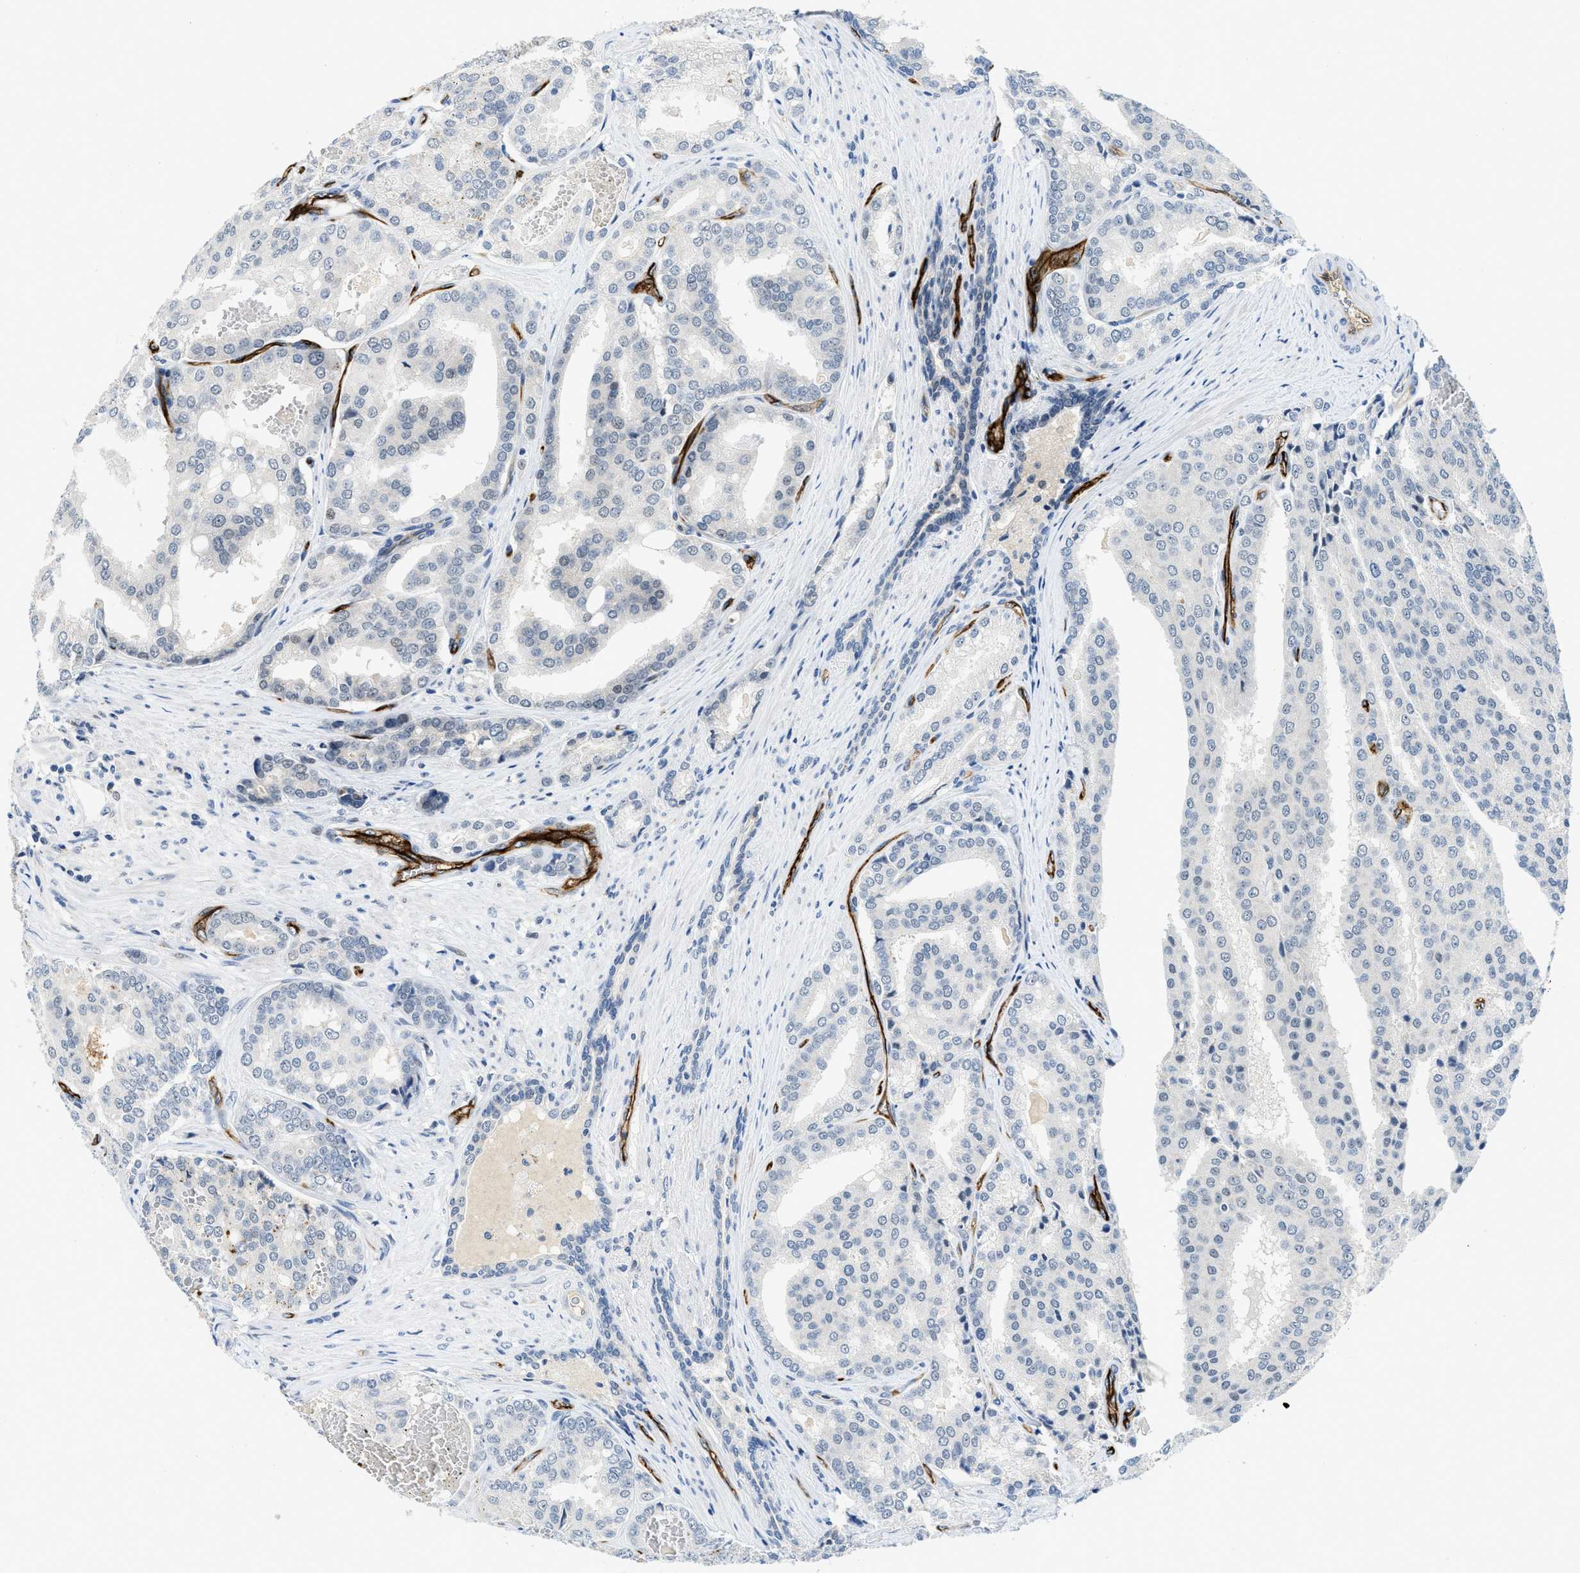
{"staining": {"intensity": "negative", "quantity": "none", "location": "none"}, "tissue": "prostate cancer", "cell_type": "Tumor cells", "image_type": "cancer", "snomed": [{"axis": "morphology", "description": "Adenocarcinoma, High grade"}, {"axis": "topography", "description": "Prostate"}], "caption": "IHC photomicrograph of prostate adenocarcinoma (high-grade) stained for a protein (brown), which reveals no staining in tumor cells.", "gene": "SLCO2A1", "patient": {"sex": "male", "age": 50}}